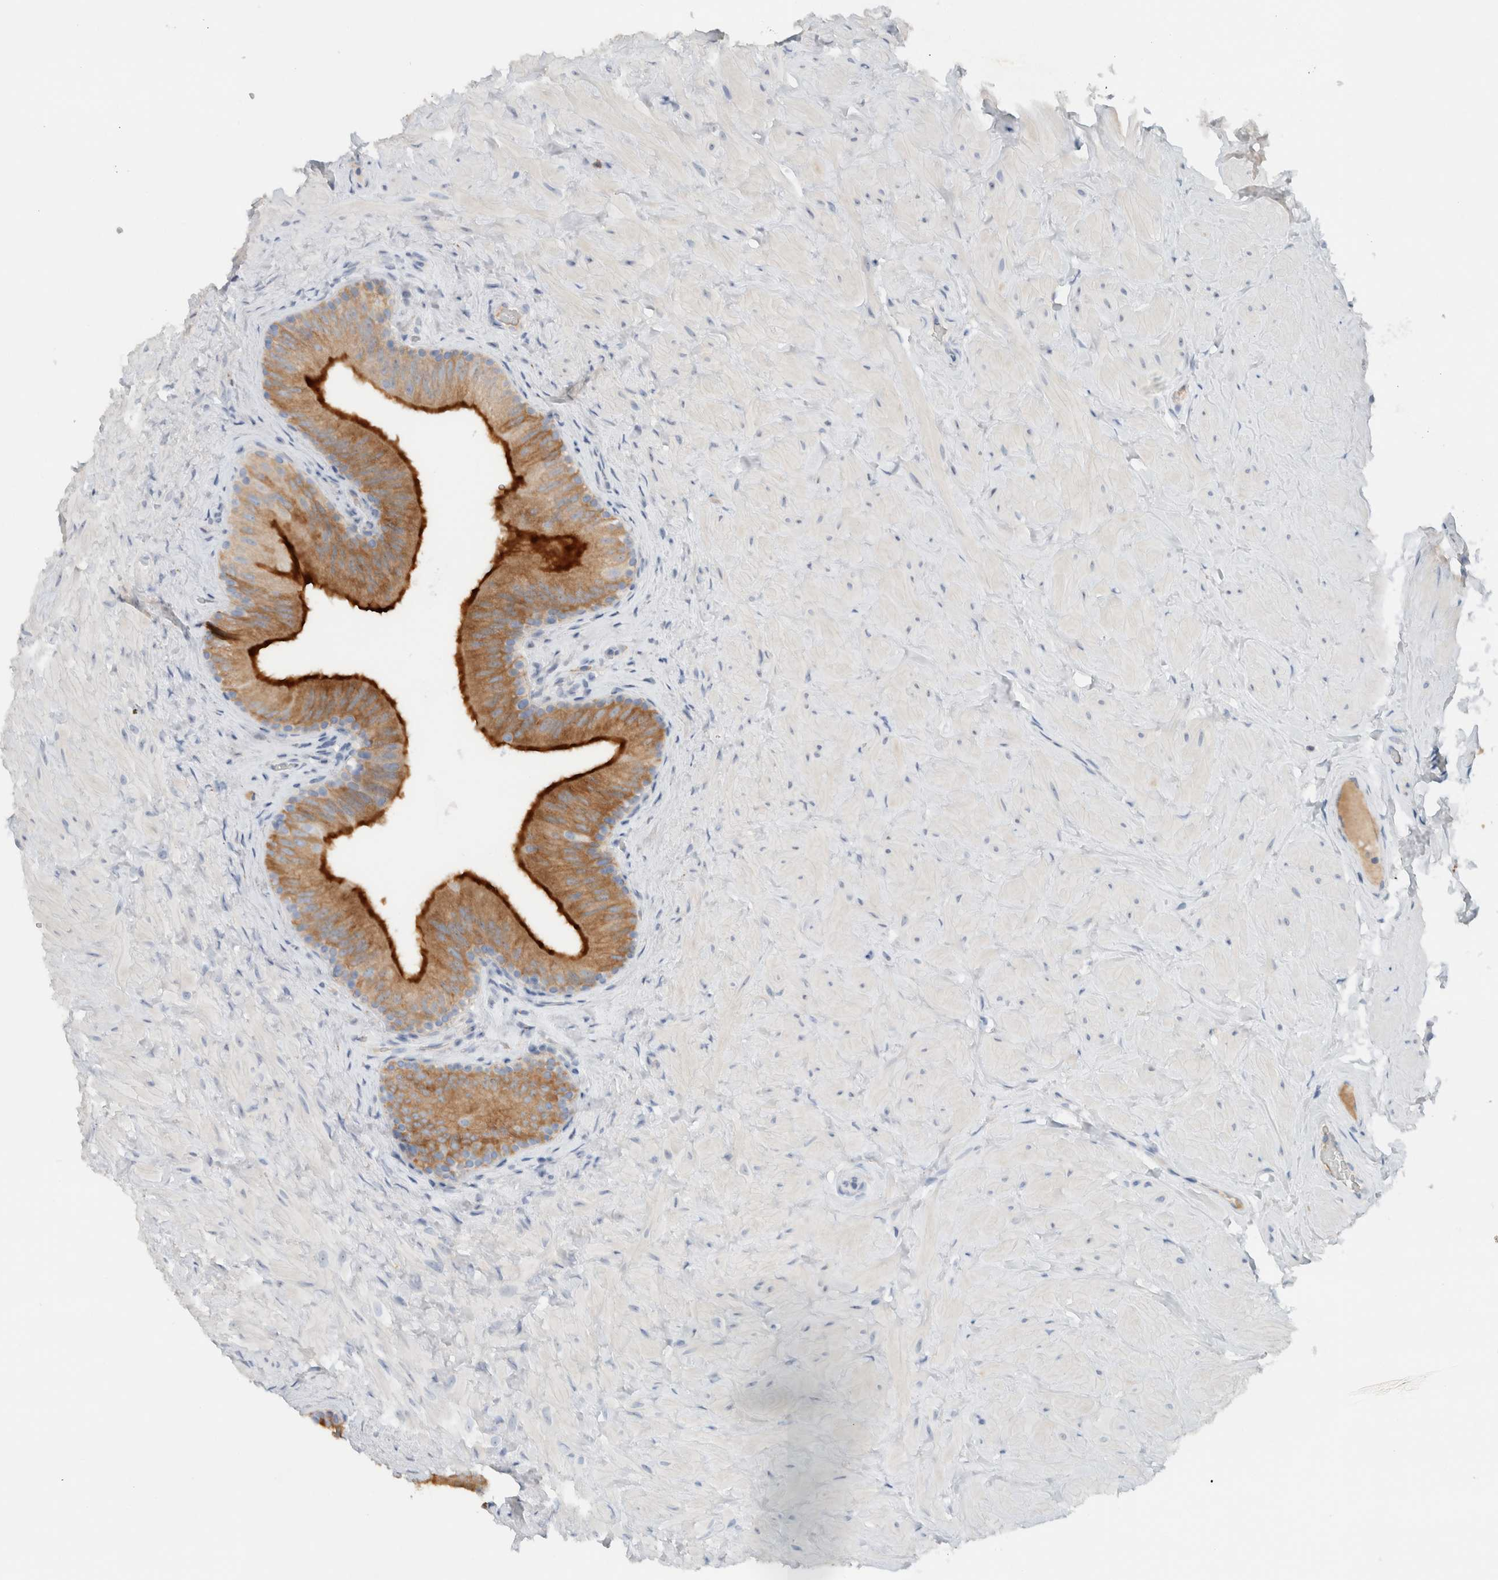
{"staining": {"intensity": "strong", "quantity": "25%-75%", "location": "cytoplasmic/membranous"}, "tissue": "epididymis", "cell_type": "Glandular cells", "image_type": "normal", "snomed": [{"axis": "morphology", "description": "Normal tissue, NOS"}, {"axis": "topography", "description": "Vascular tissue"}, {"axis": "topography", "description": "Epididymis"}], "caption": "Benign epididymis displays strong cytoplasmic/membranous positivity in approximately 25%-75% of glandular cells, visualized by immunohistochemistry. (IHC, brightfield microscopy, high magnification).", "gene": "DUOX1", "patient": {"sex": "male", "age": 49}}